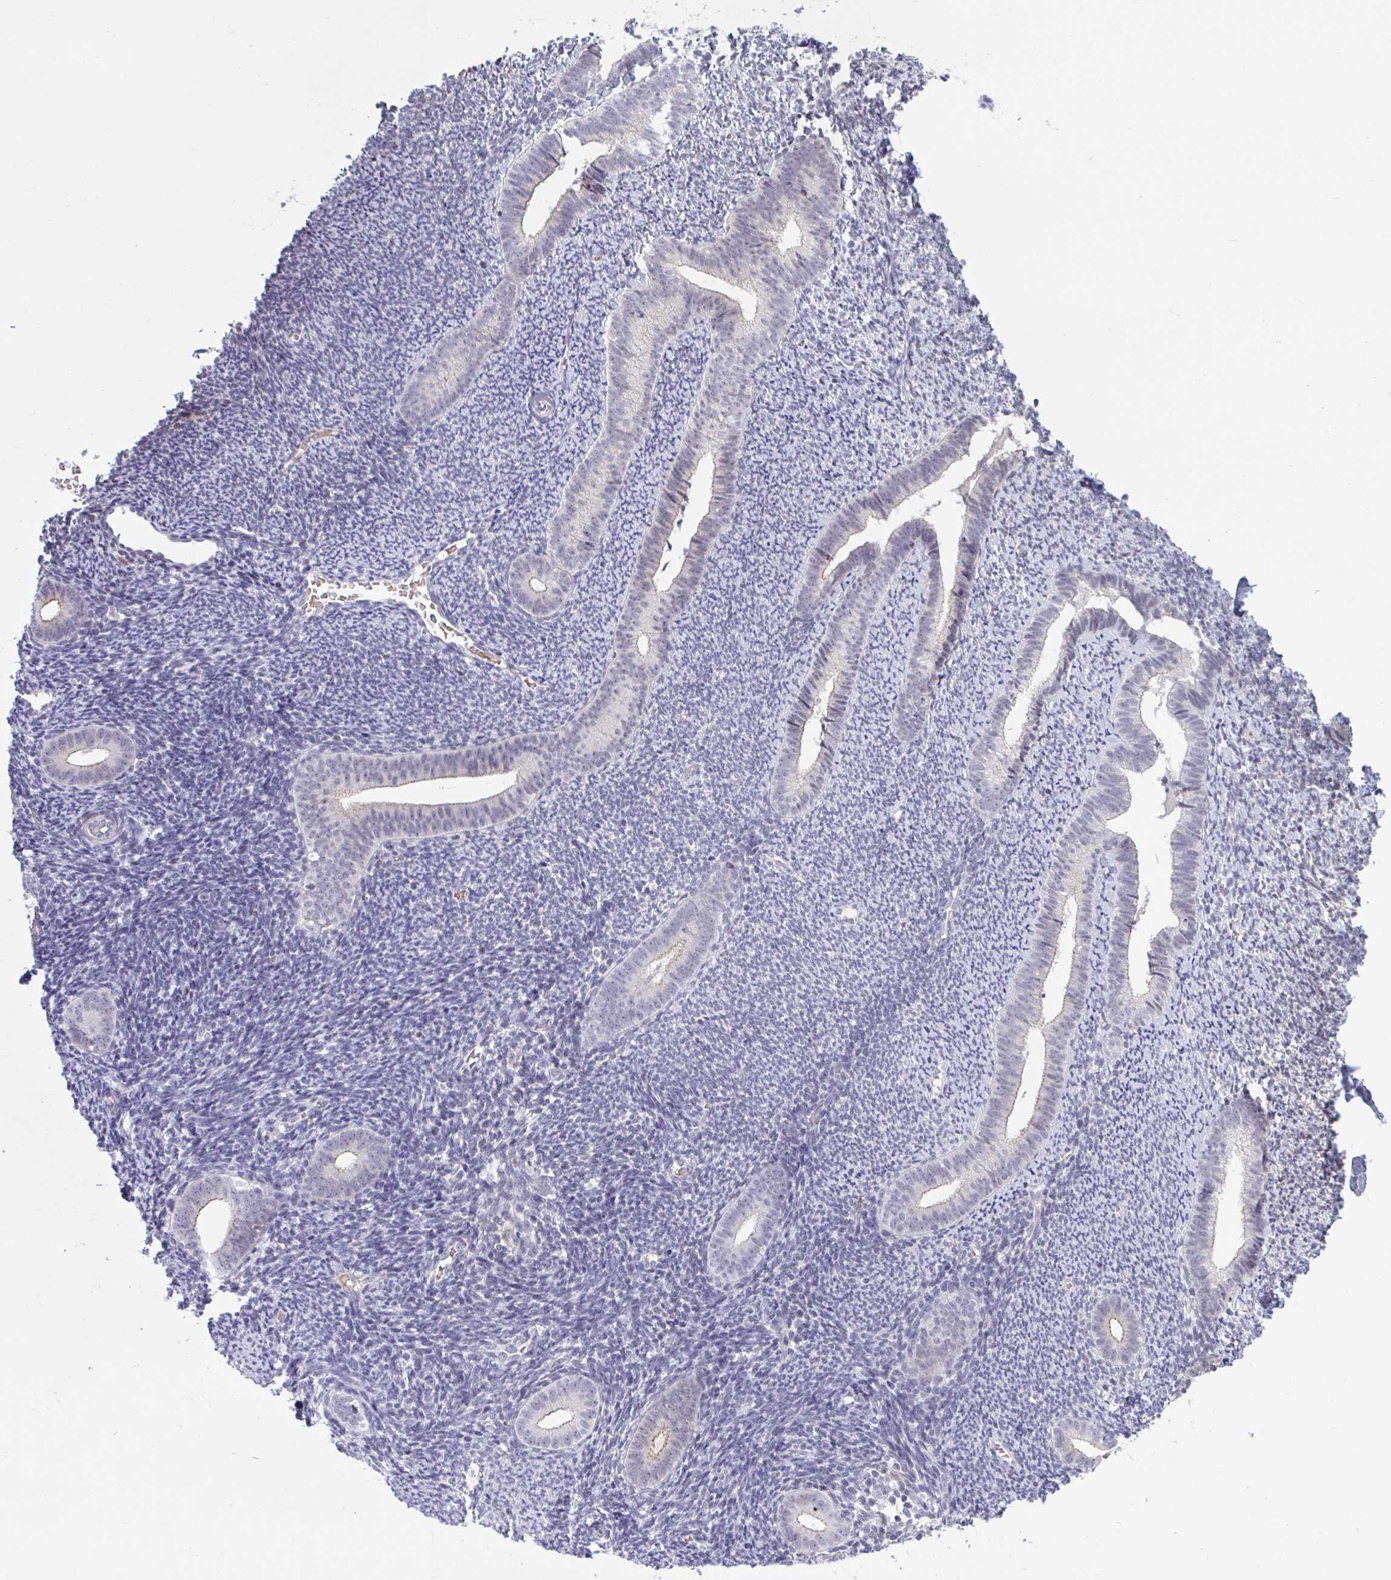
{"staining": {"intensity": "negative", "quantity": "none", "location": "none"}, "tissue": "endometrium", "cell_type": "Cells in endometrial stroma", "image_type": "normal", "snomed": [{"axis": "morphology", "description": "Normal tissue, NOS"}, {"axis": "topography", "description": "Endometrium"}], "caption": "An immunohistochemistry micrograph of benign endometrium is shown. There is no staining in cells in endometrial stroma of endometrium. (DAB (3,3'-diaminobenzidine) immunohistochemistry, high magnification).", "gene": "CNGB3", "patient": {"sex": "female", "age": 39}}